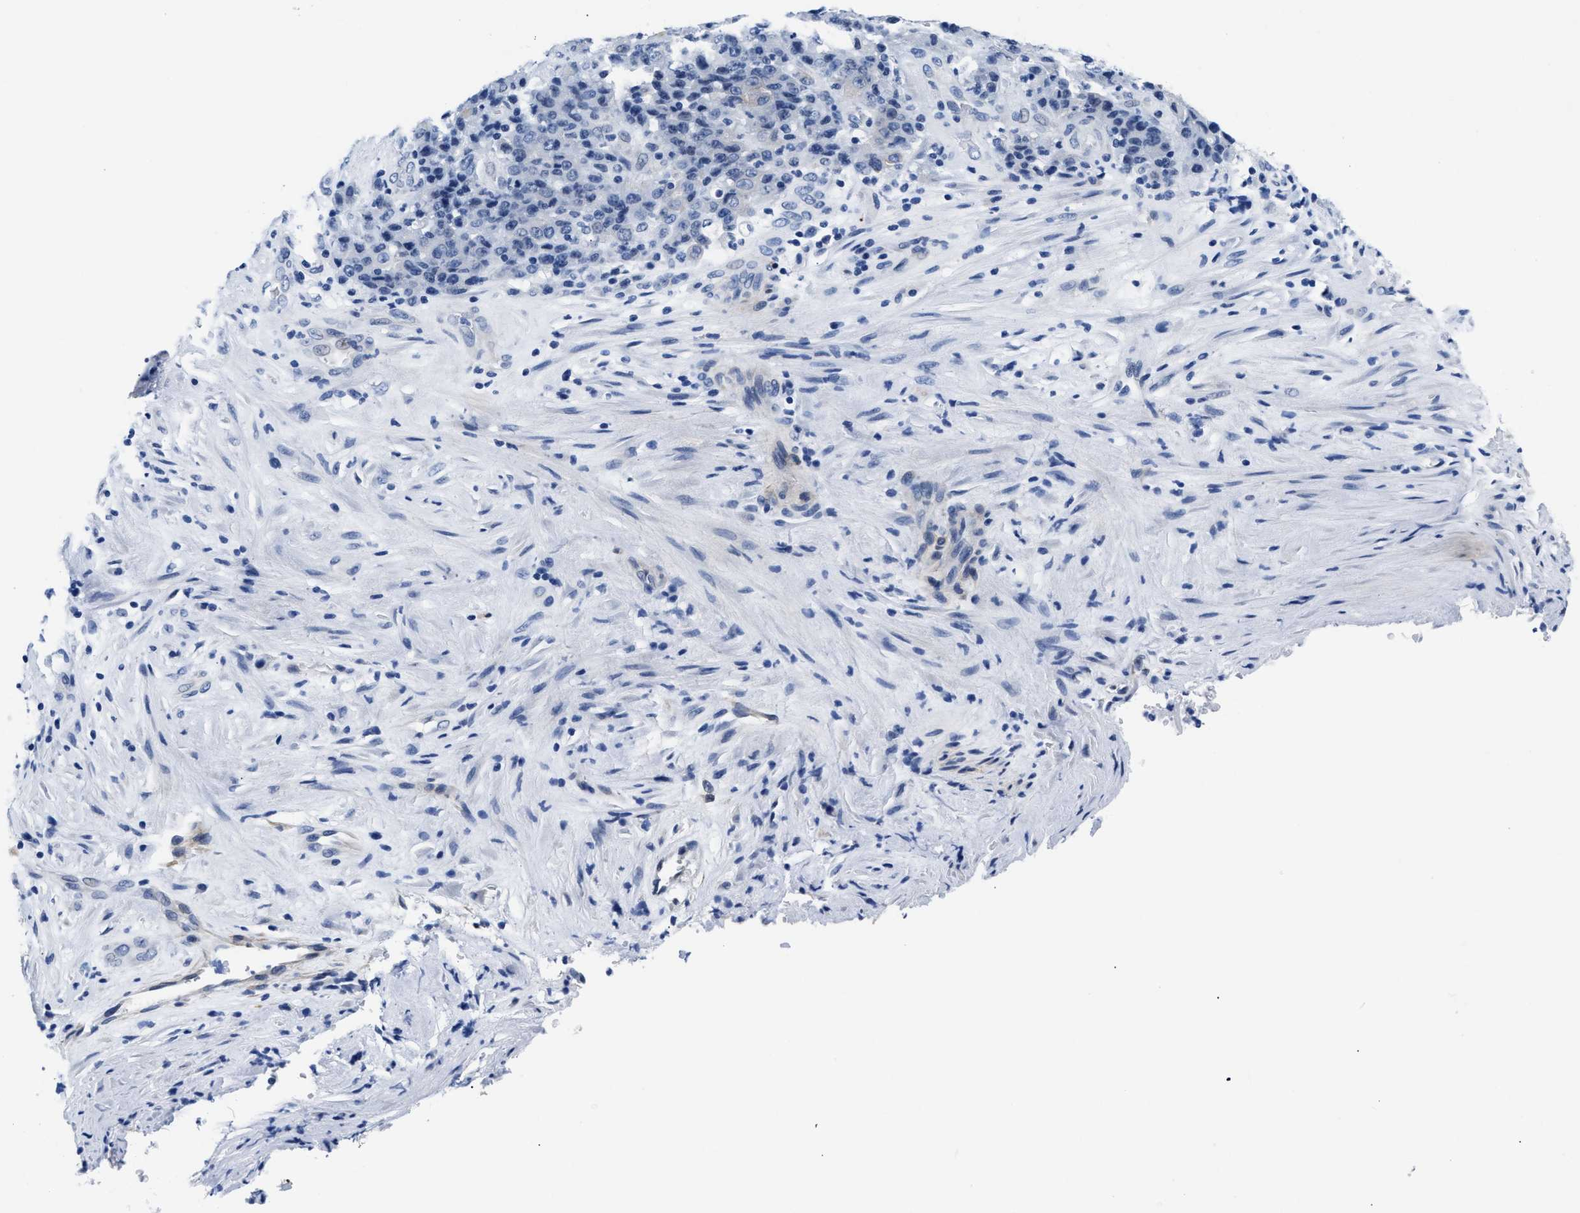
{"staining": {"intensity": "negative", "quantity": "none", "location": "none"}, "tissue": "stomach cancer", "cell_type": "Tumor cells", "image_type": "cancer", "snomed": [{"axis": "morphology", "description": "Adenocarcinoma, NOS"}, {"axis": "topography", "description": "Stomach"}], "caption": "IHC histopathology image of neoplastic tissue: human stomach cancer stained with DAB (3,3'-diaminobenzidine) reveals no significant protein staining in tumor cells.", "gene": "TRIM29", "patient": {"sex": "female", "age": 73}}